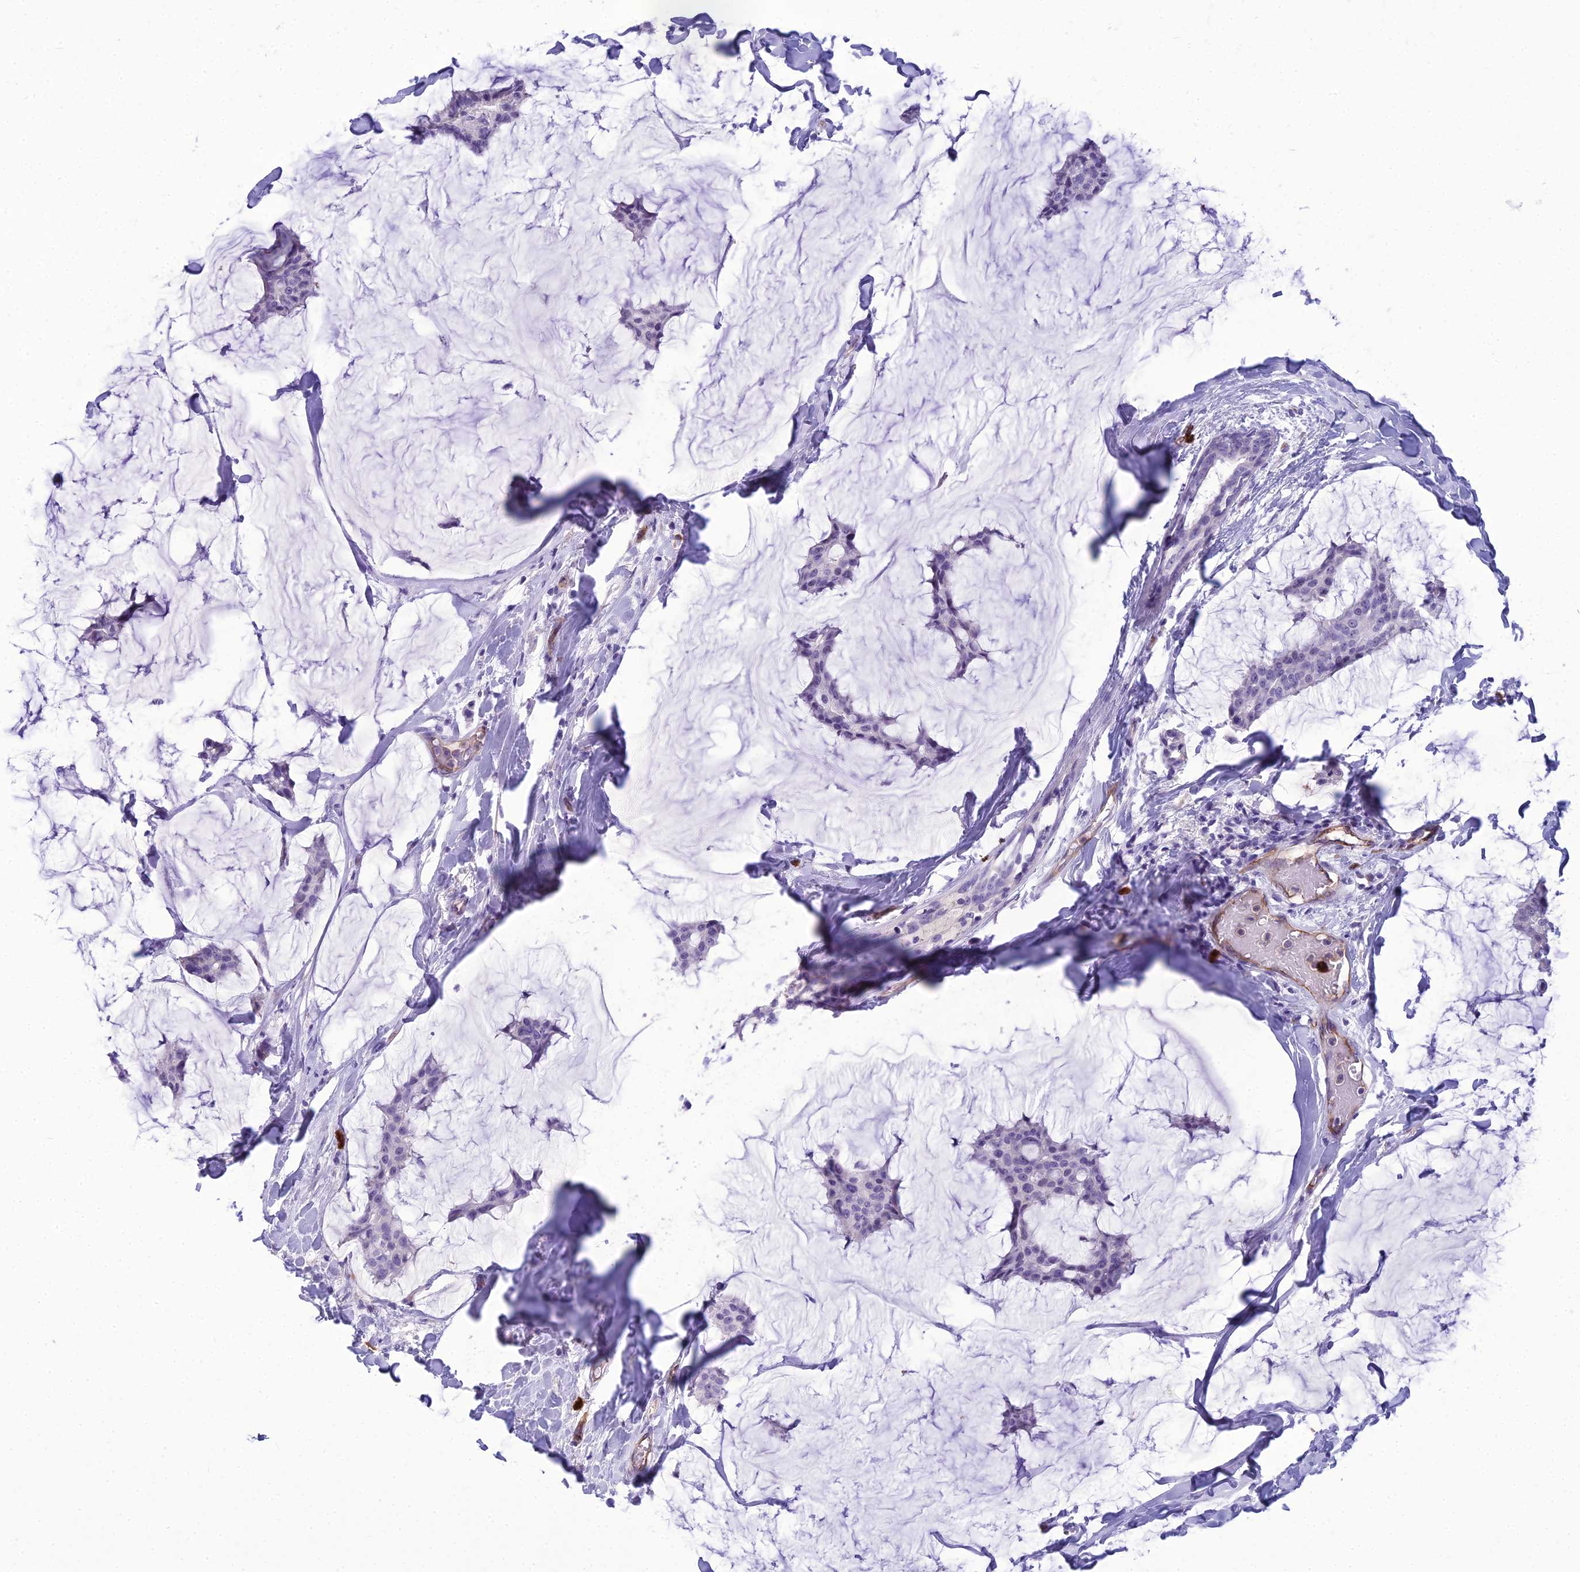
{"staining": {"intensity": "negative", "quantity": "none", "location": "none"}, "tissue": "breast cancer", "cell_type": "Tumor cells", "image_type": "cancer", "snomed": [{"axis": "morphology", "description": "Duct carcinoma"}, {"axis": "topography", "description": "Breast"}], "caption": "This is a histopathology image of immunohistochemistry staining of invasive ductal carcinoma (breast), which shows no staining in tumor cells. (DAB IHC, high magnification).", "gene": "BBS7", "patient": {"sex": "female", "age": 93}}